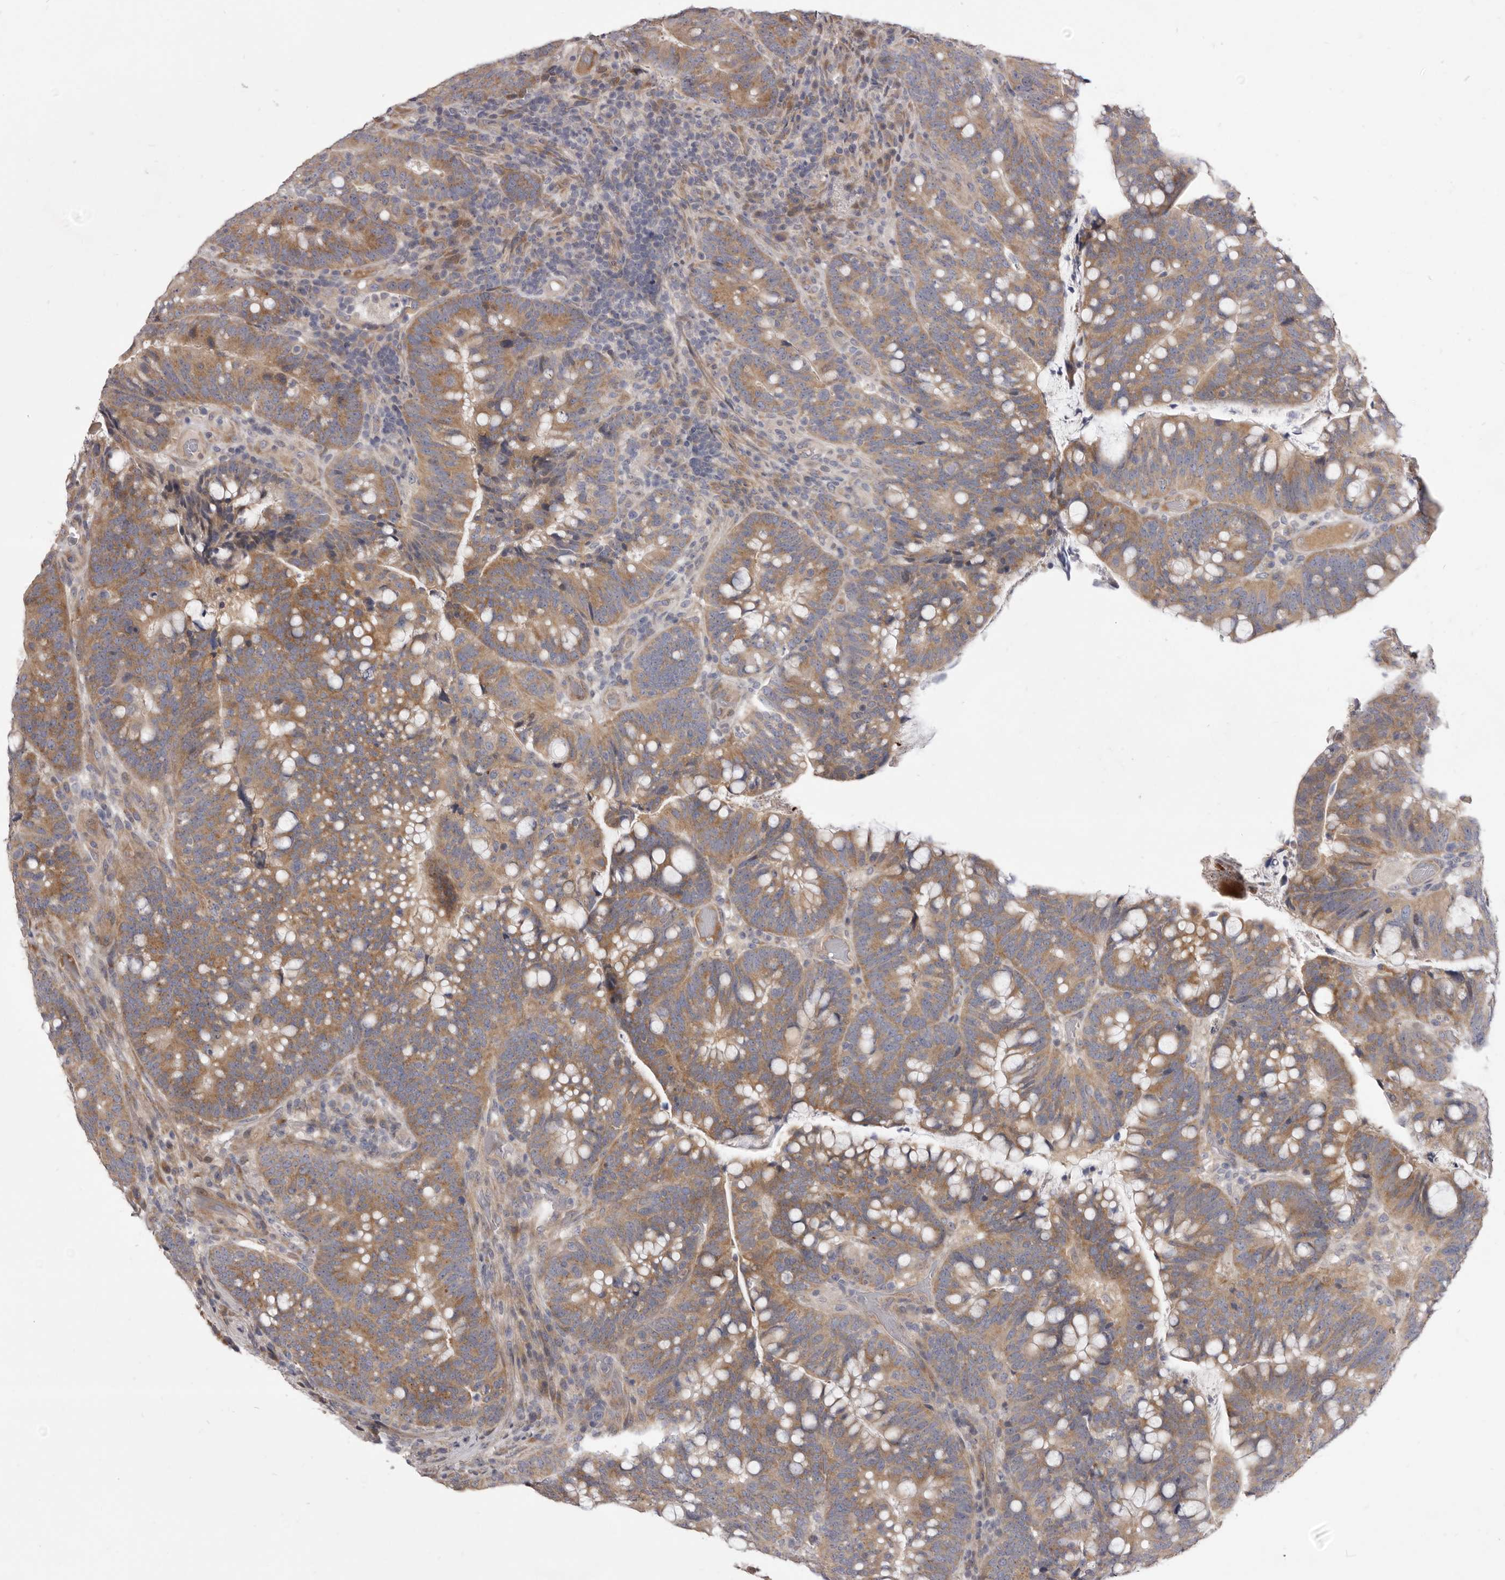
{"staining": {"intensity": "moderate", "quantity": ">75%", "location": "cytoplasmic/membranous"}, "tissue": "colorectal cancer", "cell_type": "Tumor cells", "image_type": "cancer", "snomed": [{"axis": "morphology", "description": "Adenocarcinoma, NOS"}, {"axis": "topography", "description": "Colon"}], "caption": "Brown immunohistochemical staining in colorectal cancer (adenocarcinoma) demonstrates moderate cytoplasmic/membranous expression in about >75% of tumor cells. (DAB (3,3'-diaminobenzidine) IHC with brightfield microscopy, high magnification).", "gene": "TBC1D8B", "patient": {"sex": "female", "age": 66}}